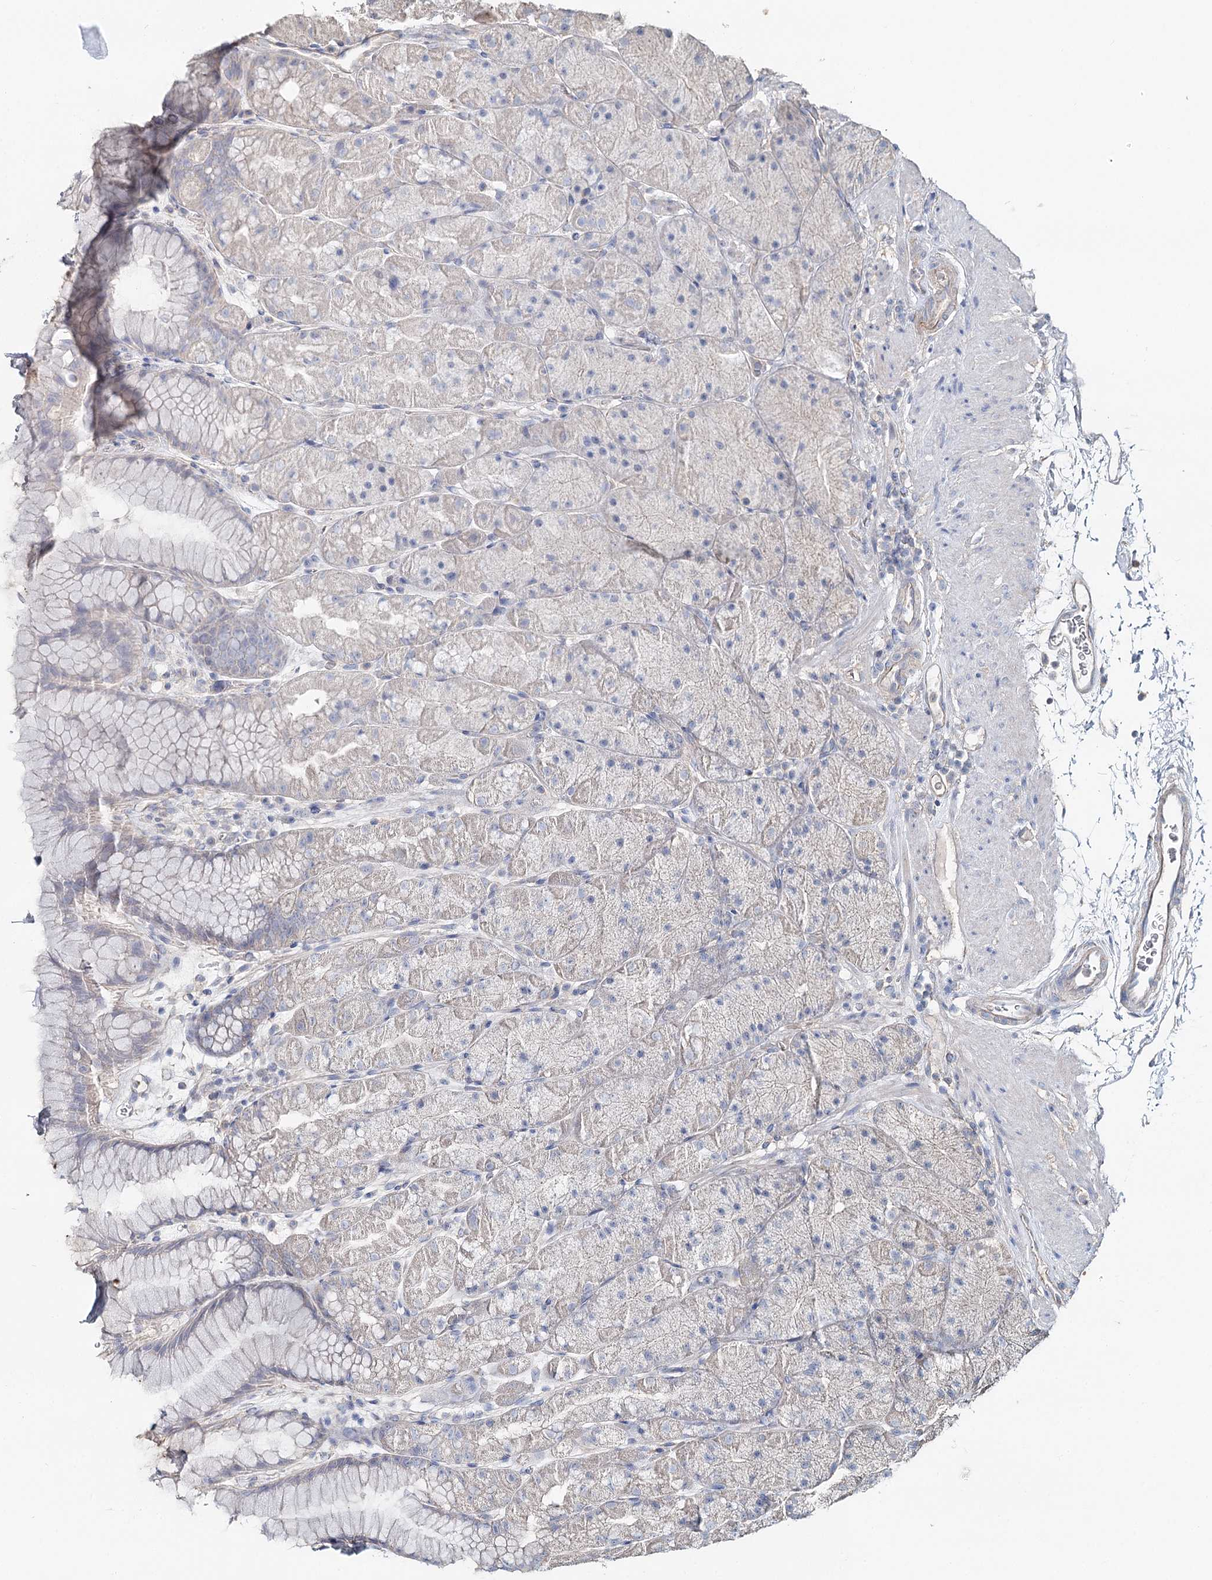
{"staining": {"intensity": "negative", "quantity": "none", "location": "none"}, "tissue": "stomach", "cell_type": "Glandular cells", "image_type": "normal", "snomed": [{"axis": "morphology", "description": "Normal tissue, NOS"}, {"axis": "topography", "description": "Stomach, upper"}, {"axis": "topography", "description": "Stomach, lower"}], "caption": "Immunohistochemistry (IHC) micrograph of benign stomach stained for a protein (brown), which reveals no staining in glandular cells. Brightfield microscopy of immunohistochemistry stained with DAB (3,3'-diaminobenzidine) (brown) and hematoxylin (blue), captured at high magnification.", "gene": "SPART", "patient": {"sex": "male", "age": 67}}